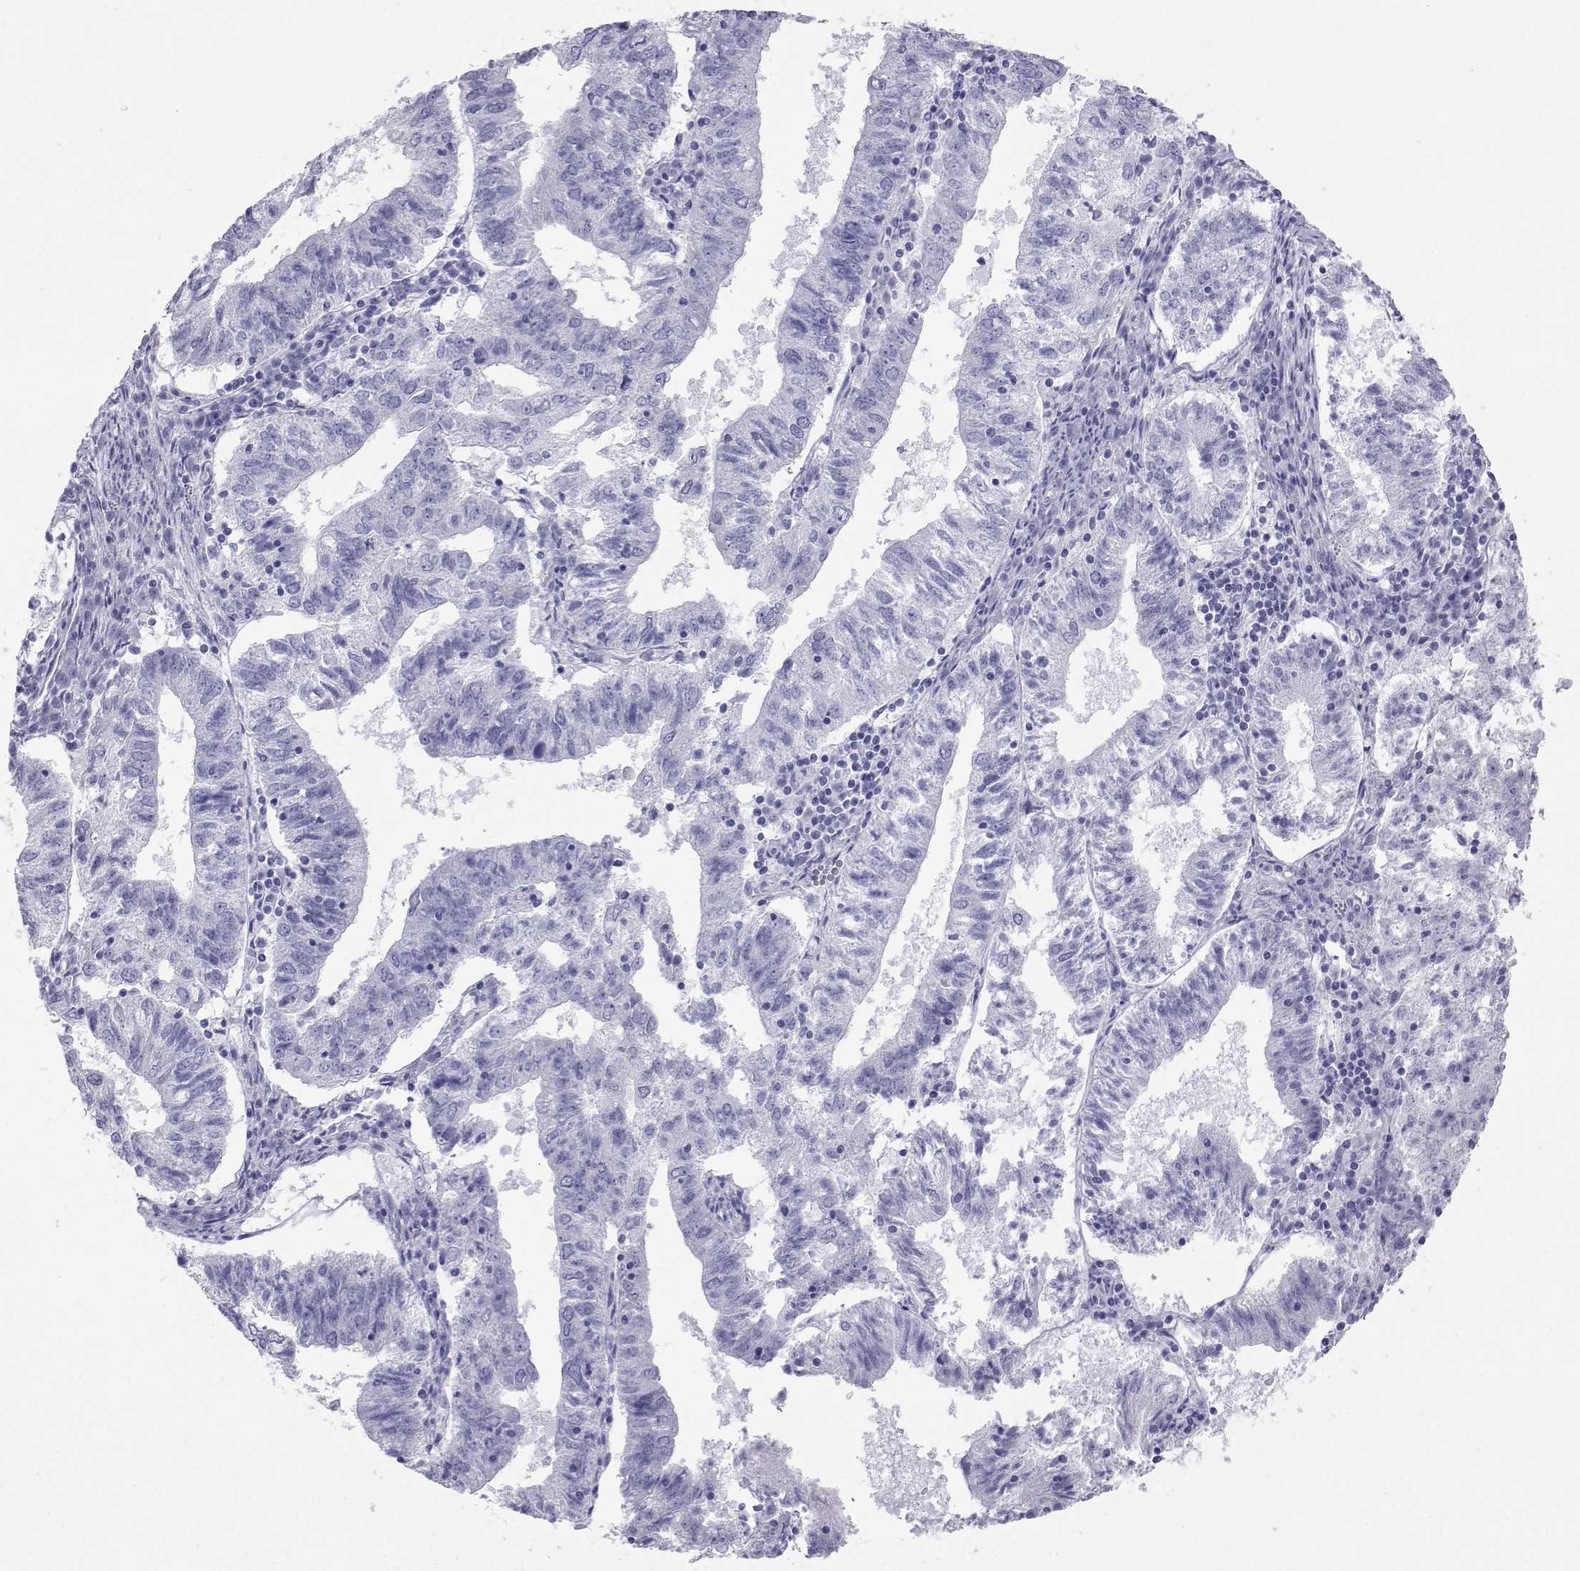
{"staining": {"intensity": "negative", "quantity": "none", "location": "none"}, "tissue": "endometrial cancer", "cell_type": "Tumor cells", "image_type": "cancer", "snomed": [{"axis": "morphology", "description": "Adenocarcinoma, NOS"}, {"axis": "topography", "description": "Endometrium"}], "caption": "Tumor cells show no significant positivity in adenocarcinoma (endometrial). Nuclei are stained in blue.", "gene": "PLIN4", "patient": {"sex": "female", "age": 82}}